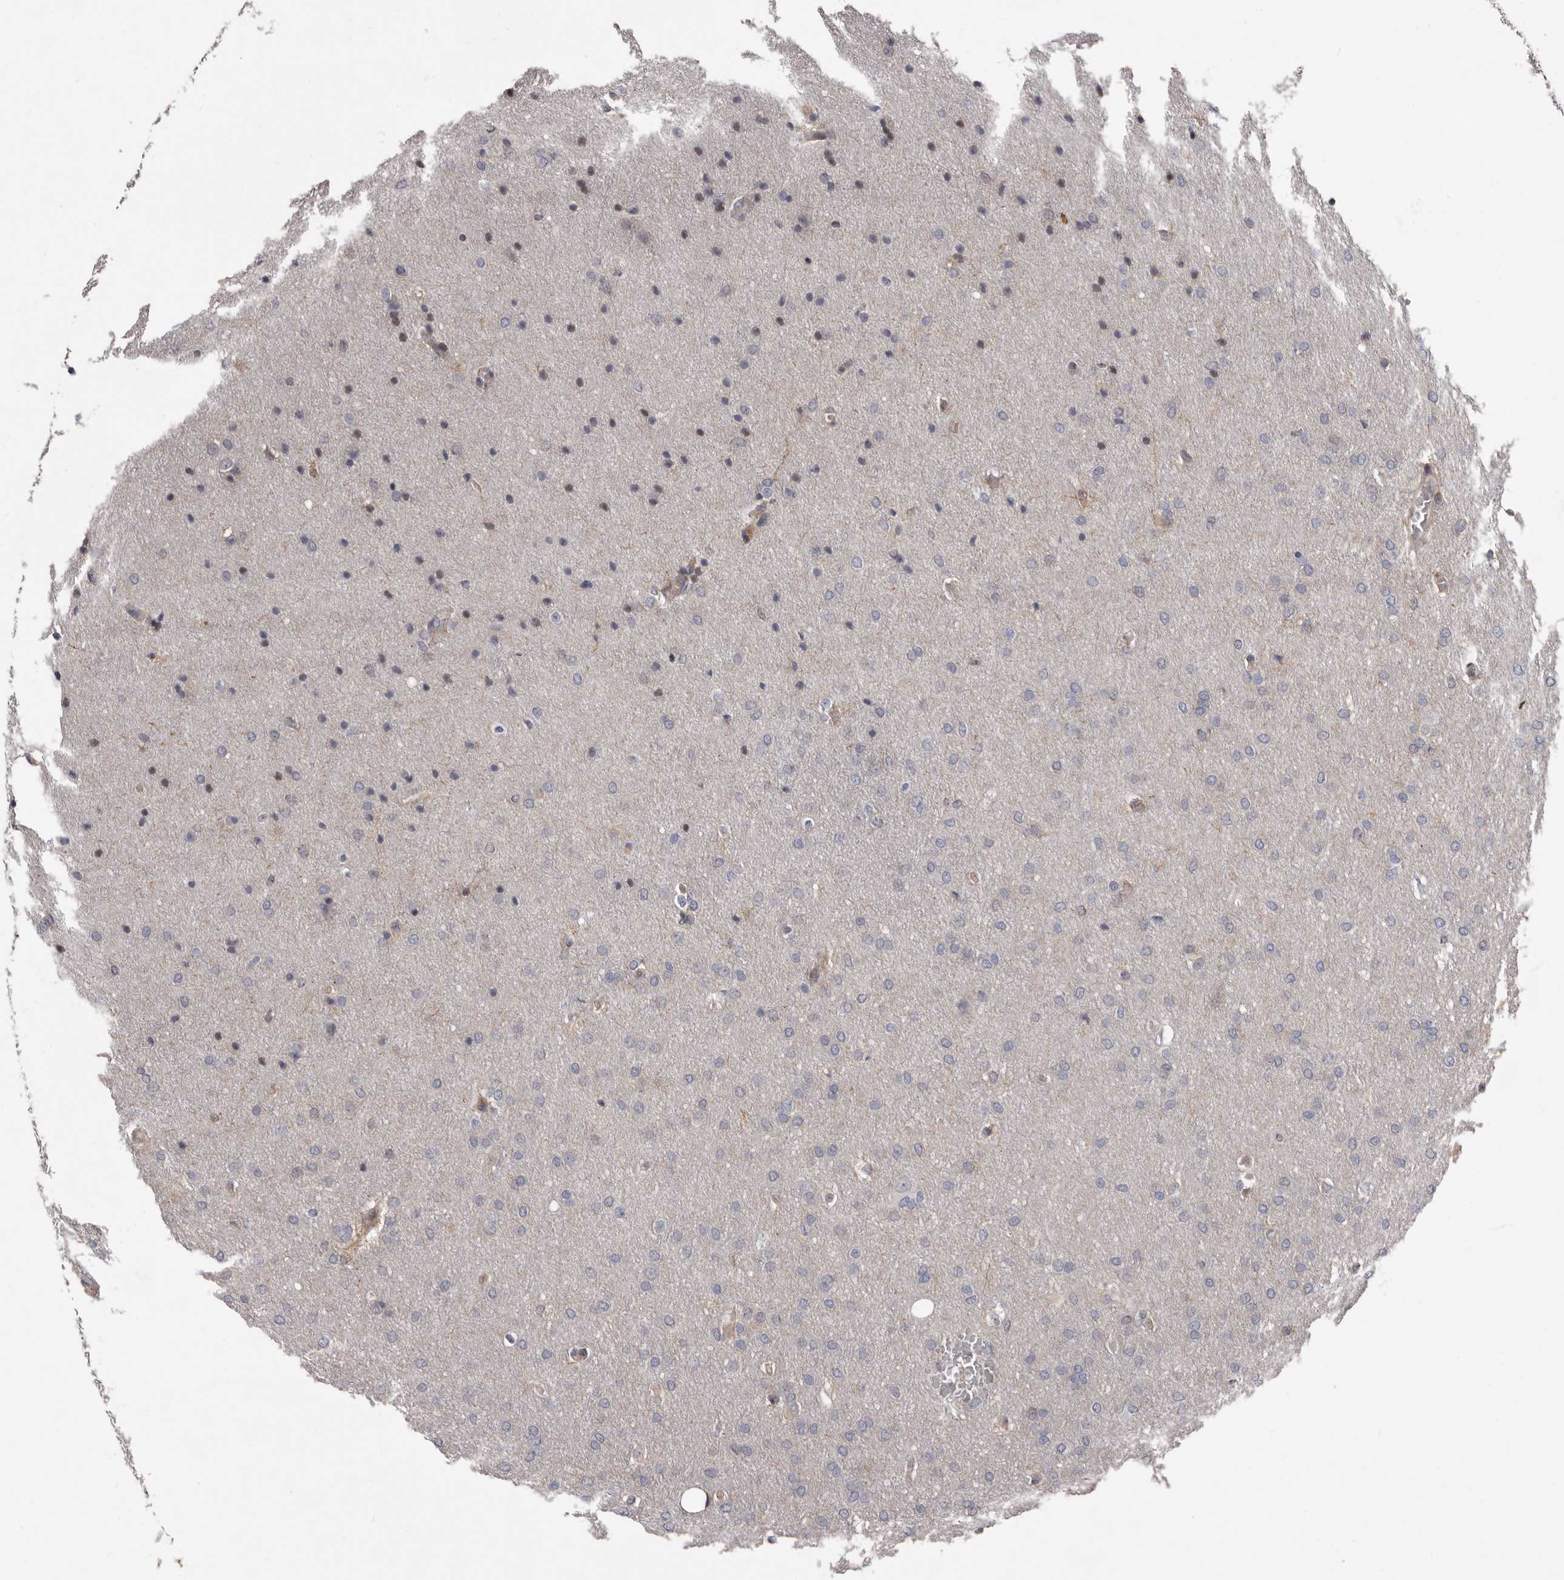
{"staining": {"intensity": "negative", "quantity": "none", "location": "none"}, "tissue": "glioma", "cell_type": "Tumor cells", "image_type": "cancer", "snomed": [{"axis": "morphology", "description": "Glioma, malignant, Low grade"}, {"axis": "topography", "description": "Brain"}], "caption": "Immunohistochemistry (IHC) image of neoplastic tissue: malignant glioma (low-grade) stained with DAB exhibits no significant protein staining in tumor cells. (Brightfield microscopy of DAB (3,3'-diaminobenzidine) immunohistochemistry (IHC) at high magnification).", "gene": "FGFR4", "patient": {"sex": "female", "age": 37}}